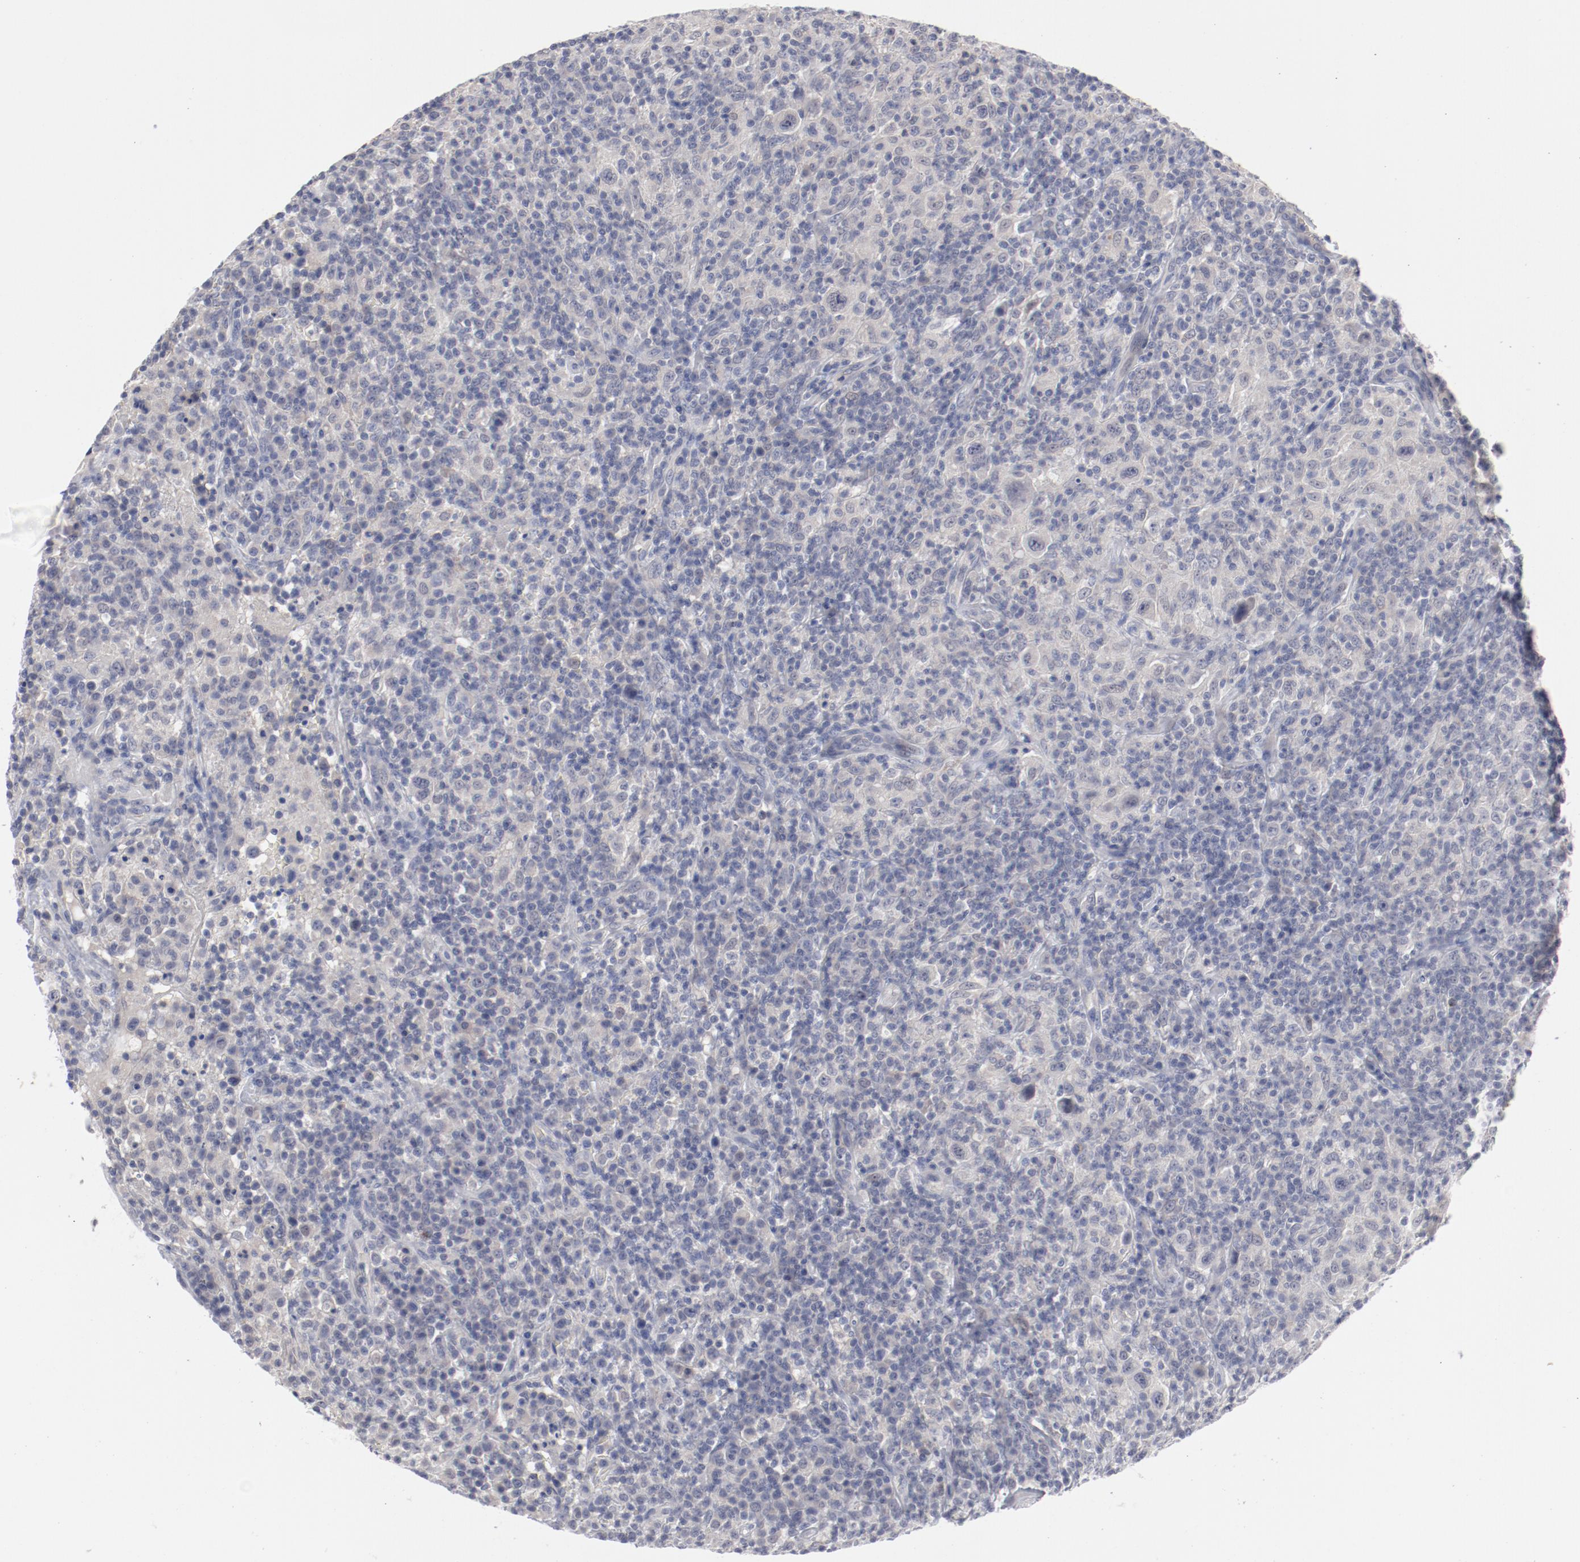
{"staining": {"intensity": "negative", "quantity": "none", "location": "none"}, "tissue": "lymphoma", "cell_type": "Tumor cells", "image_type": "cancer", "snomed": [{"axis": "morphology", "description": "Hodgkin's disease, NOS"}, {"axis": "topography", "description": "Lymph node"}], "caption": "IHC photomicrograph of human lymphoma stained for a protein (brown), which reveals no expression in tumor cells.", "gene": "SH3BGR", "patient": {"sex": "male", "age": 65}}